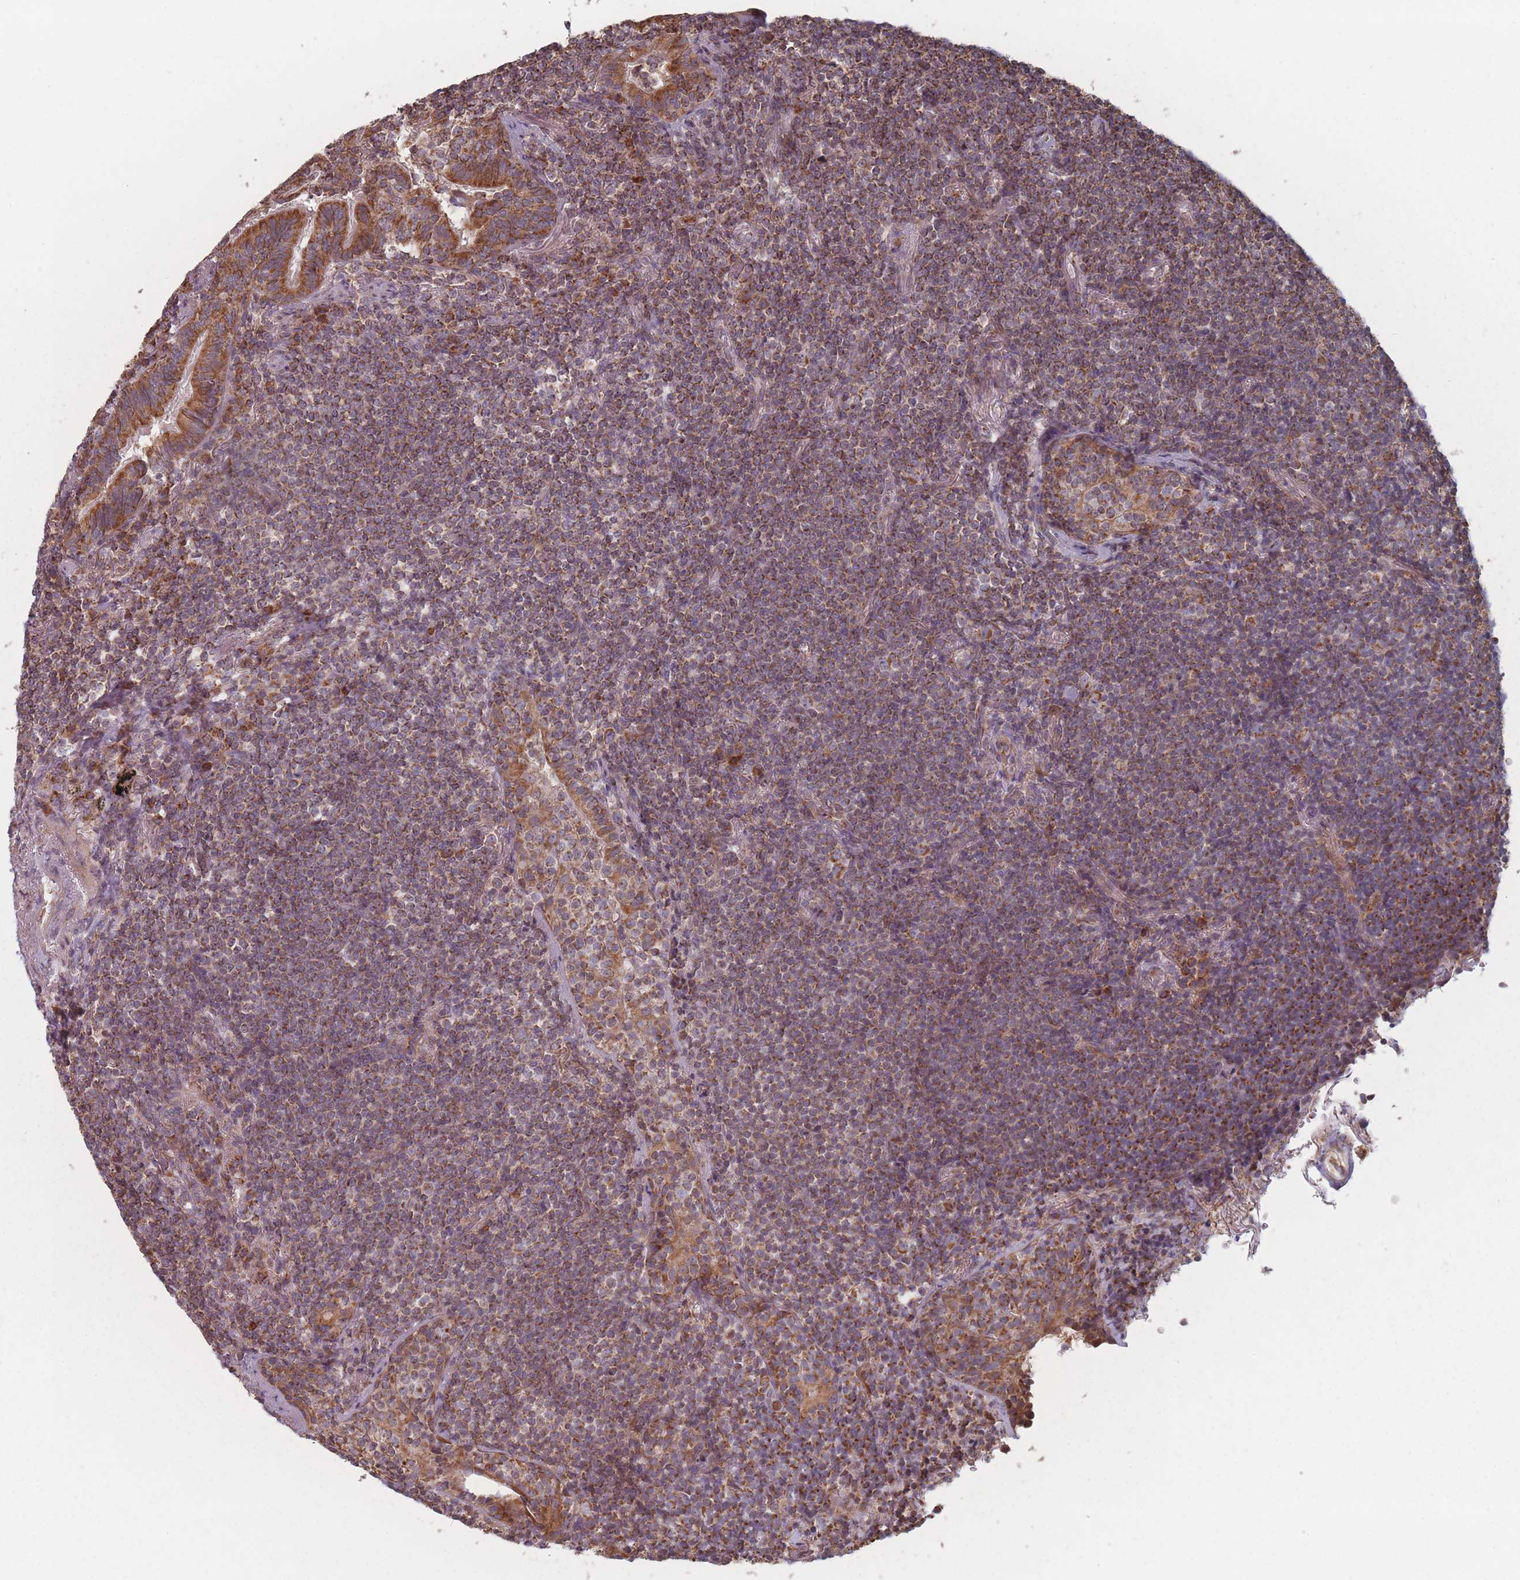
{"staining": {"intensity": "moderate", "quantity": ">75%", "location": "cytoplasmic/membranous"}, "tissue": "lymphoma", "cell_type": "Tumor cells", "image_type": "cancer", "snomed": [{"axis": "morphology", "description": "Malignant lymphoma, non-Hodgkin's type, Low grade"}, {"axis": "topography", "description": "Lung"}], "caption": "Malignant lymphoma, non-Hodgkin's type (low-grade) tissue demonstrates moderate cytoplasmic/membranous staining in approximately >75% of tumor cells, visualized by immunohistochemistry. The staining is performed using DAB brown chromogen to label protein expression. The nuclei are counter-stained blue using hematoxylin.", "gene": "PSMB3", "patient": {"sex": "female", "age": 71}}